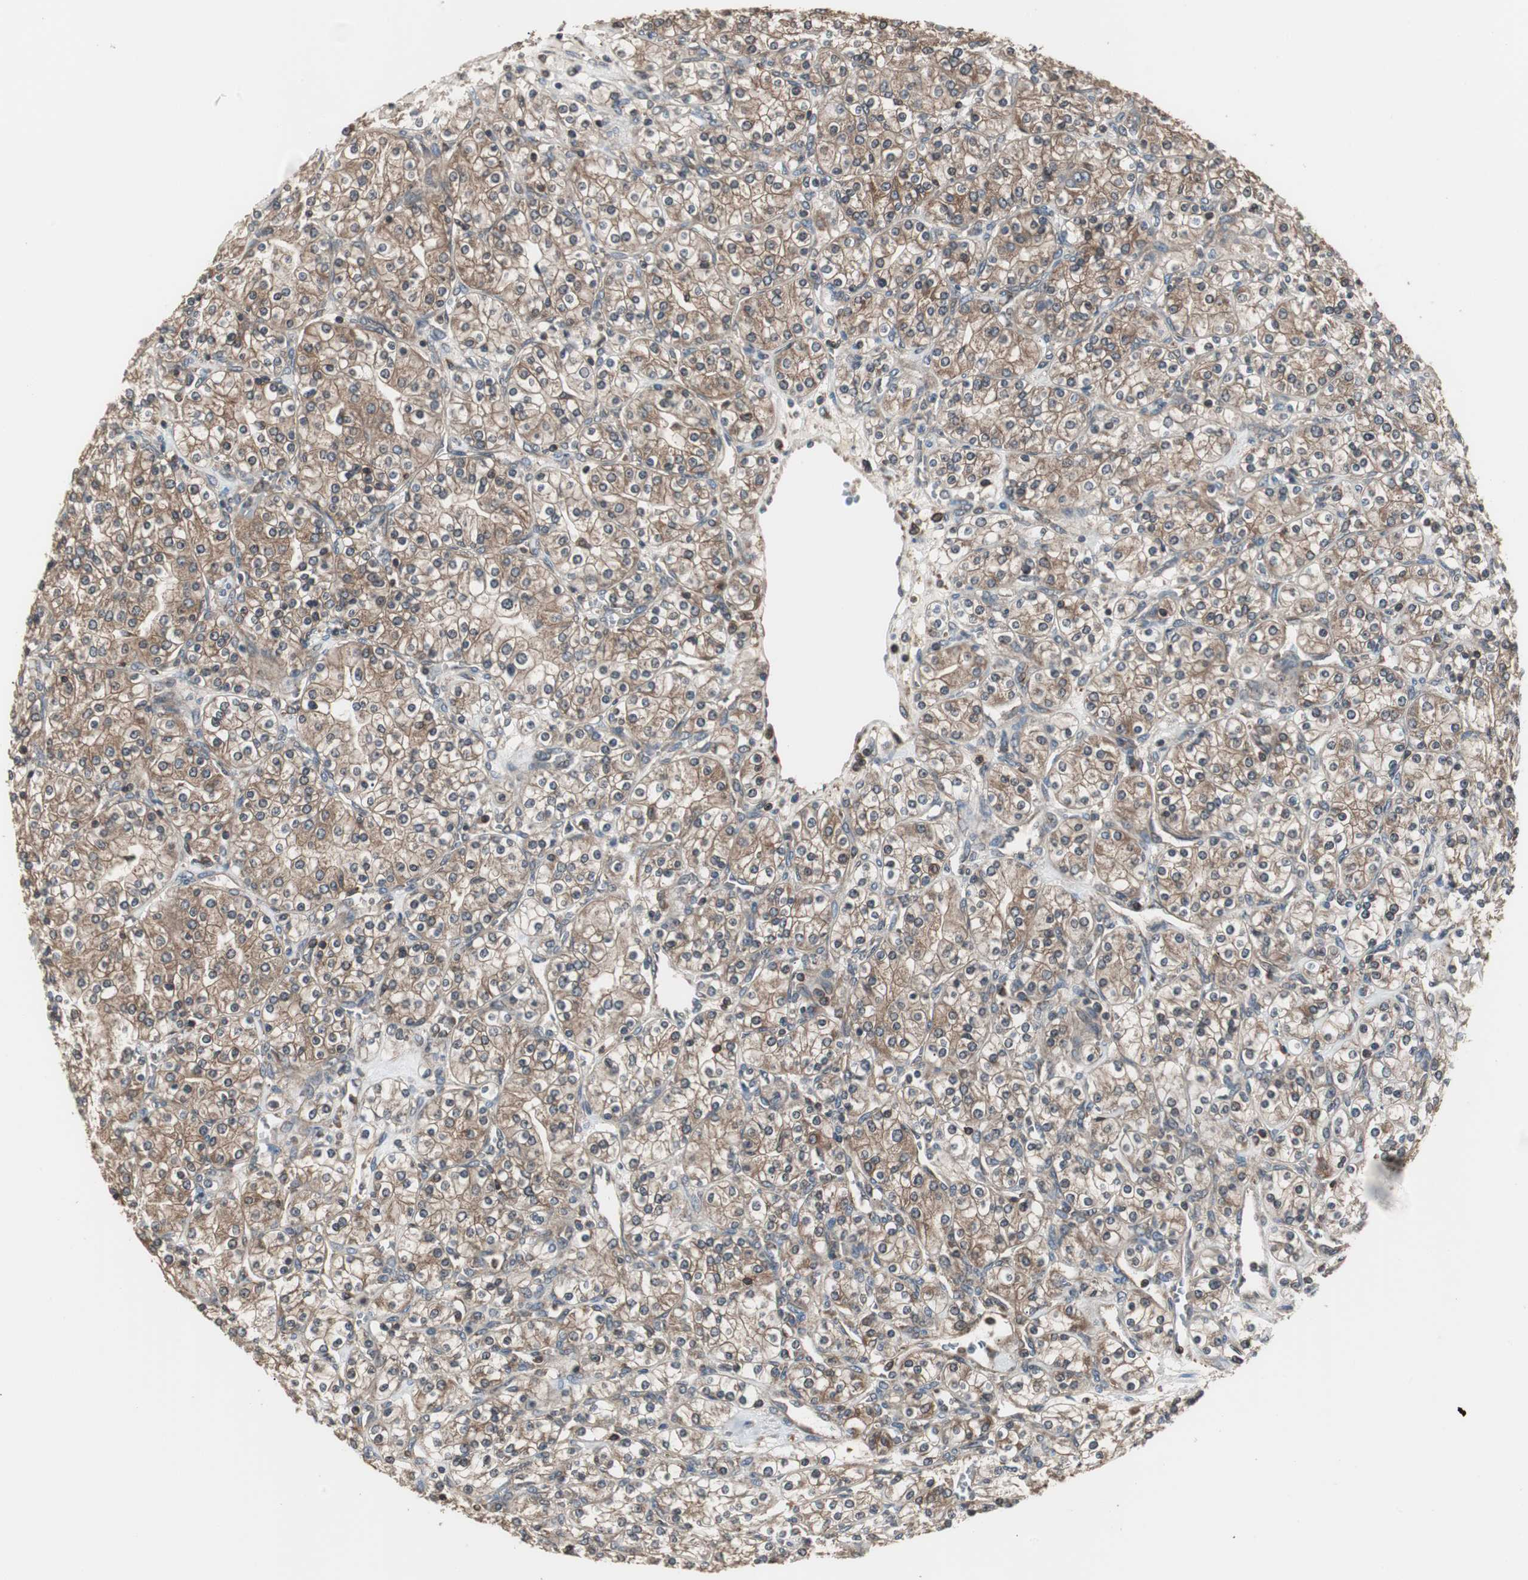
{"staining": {"intensity": "moderate", "quantity": ">75%", "location": "cytoplasmic/membranous"}, "tissue": "renal cancer", "cell_type": "Tumor cells", "image_type": "cancer", "snomed": [{"axis": "morphology", "description": "Adenocarcinoma, NOS"}, {"axis": "topography", "description": "Kidney"}], "caption": "A photomicrograph showing moderate cytoplasmic/membranous expression in about >75% of tumor cells in adenocarcinoma (renal), as visualized by brown immunohistochemical staining.", "gene": "CAPNS1", "patient": {"sex": "male", "age": 77}}